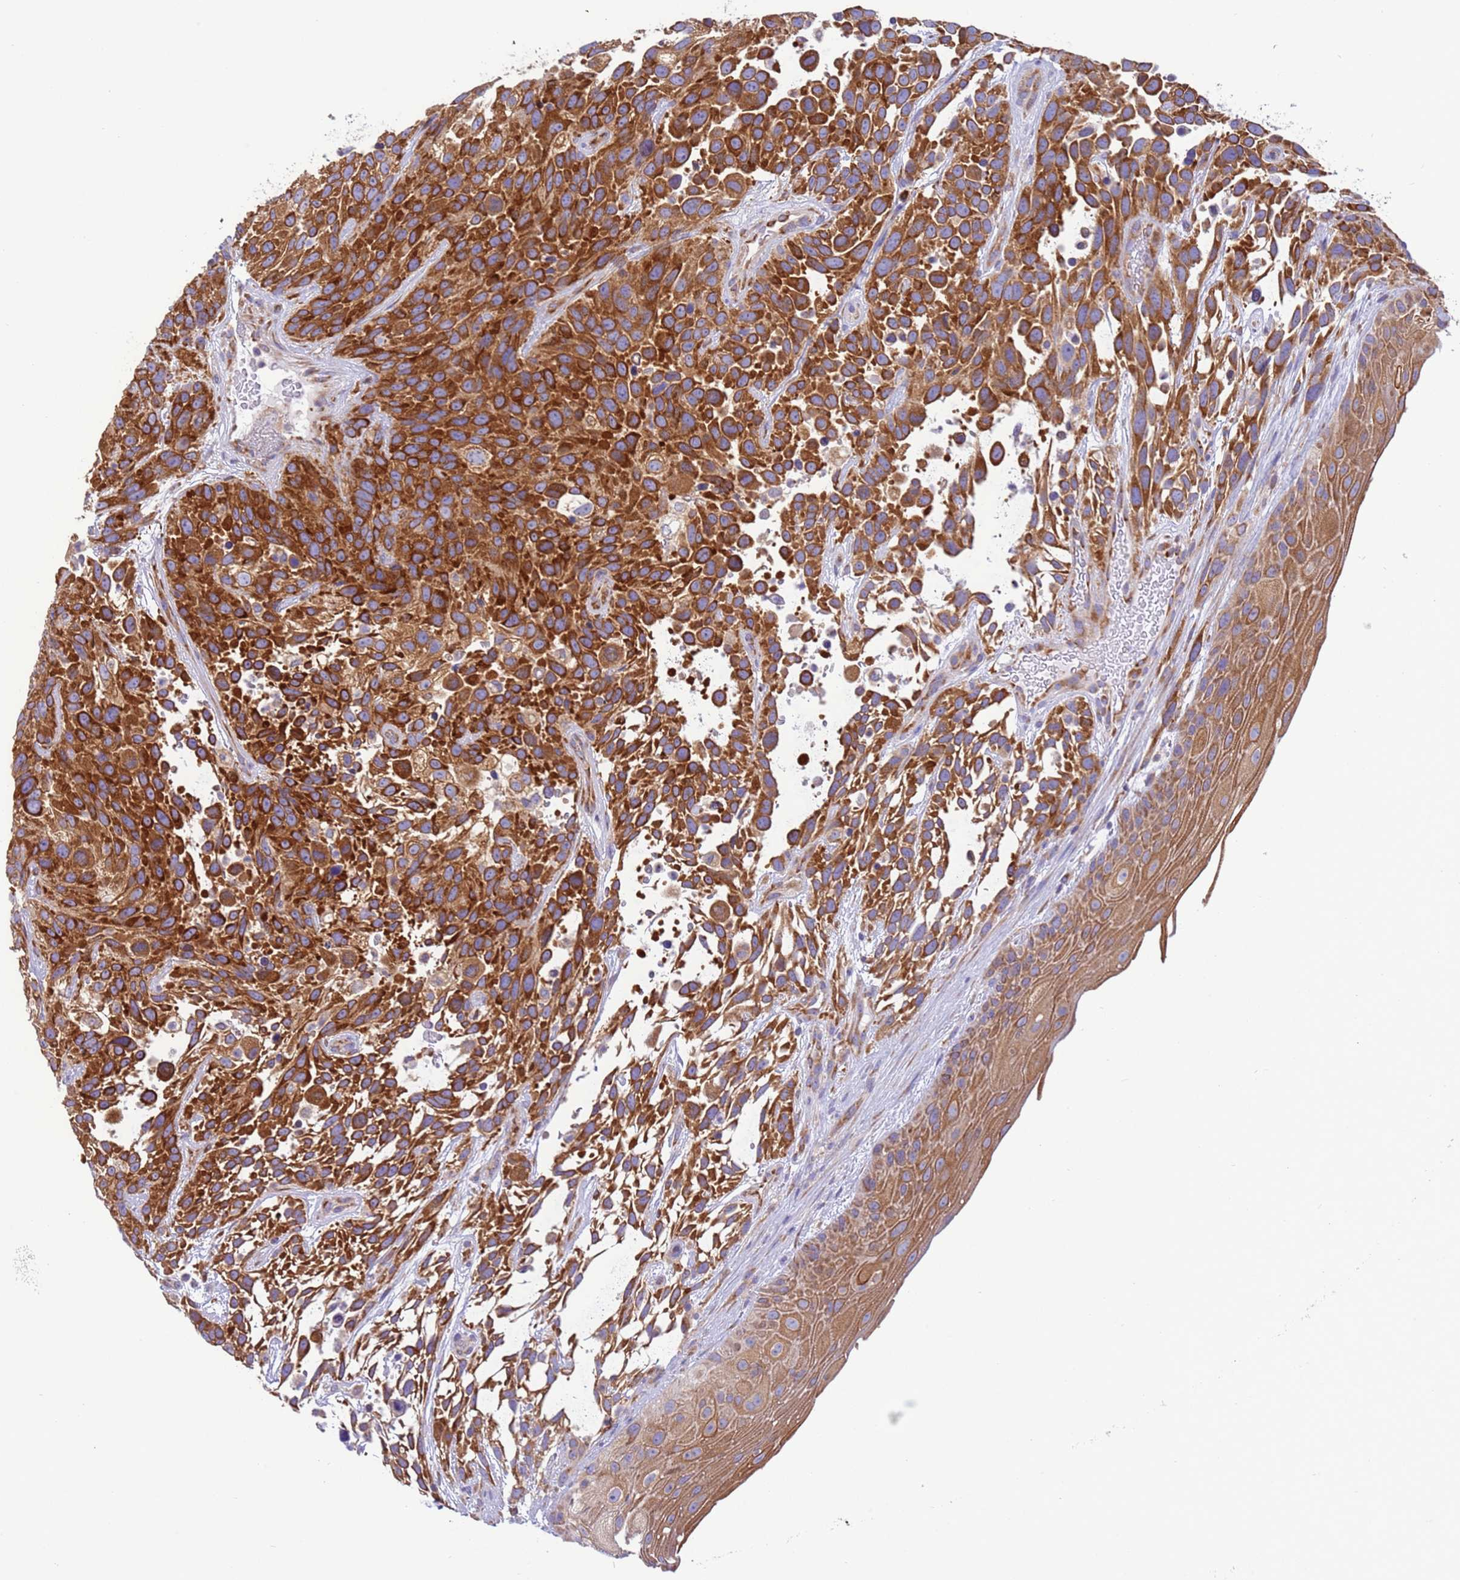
{"staining": {"intensity": "strong", "quantity": ">75%", "location": "cytoplasmic/membranous"}, "tissue": "urothelial cancer", "cell_type": "Tumor cells", "image_type": "cancer", "snomed": [{"axis": "morphology", "description": "Urothelial carcinoma, High grade"}, {"axis": "topography", "description": "Urinary bladder"}], "caption": "A high amount of strong cytoplasmic/membranous positivity is identified in approximately >75% of tumor cells in urothelial cancer tissue.", "gene": "VARS1", "patient": {"sex": "female", "age": 70}}